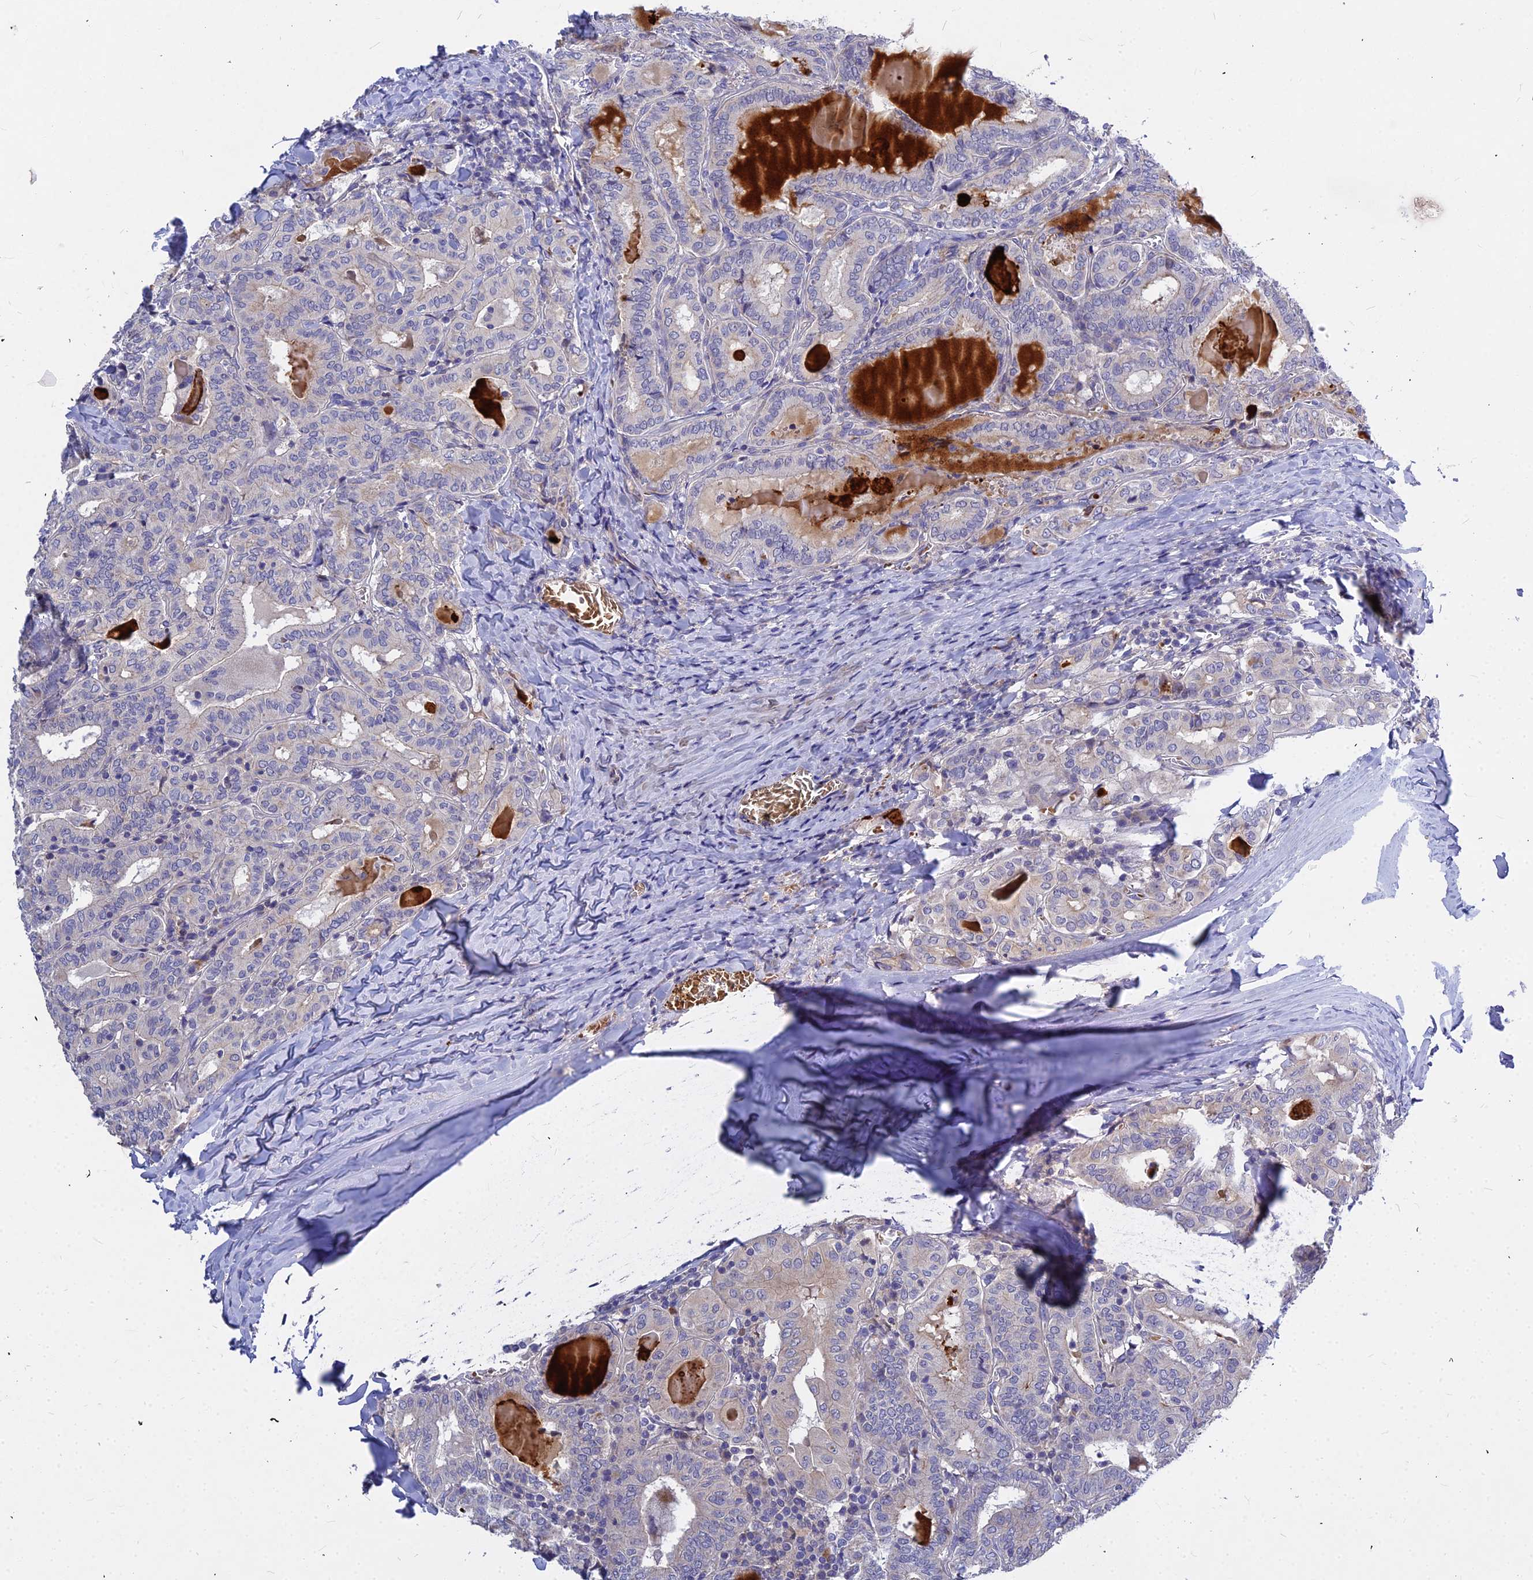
{"staining": {"intensity": "negative", "quantity": "none", "location": "none"}, "tissue": "thyroid cancer", "cell_type": "Tumor cells", "image_type": "cancer", "snomed": [{"axis": "morphology", "description": "Papillary adenocarcinoma, NOS"}, {"axis": "topography", "description": "Thyroid gland"}], "caption": "High power microscopy micrograph of an IHC image of thyroid papillary adenocarcinoma, revealing no significant staining in tumor cells.", "gene": "DMRTA1", "patient": {"sex": "female", "age": 72}}